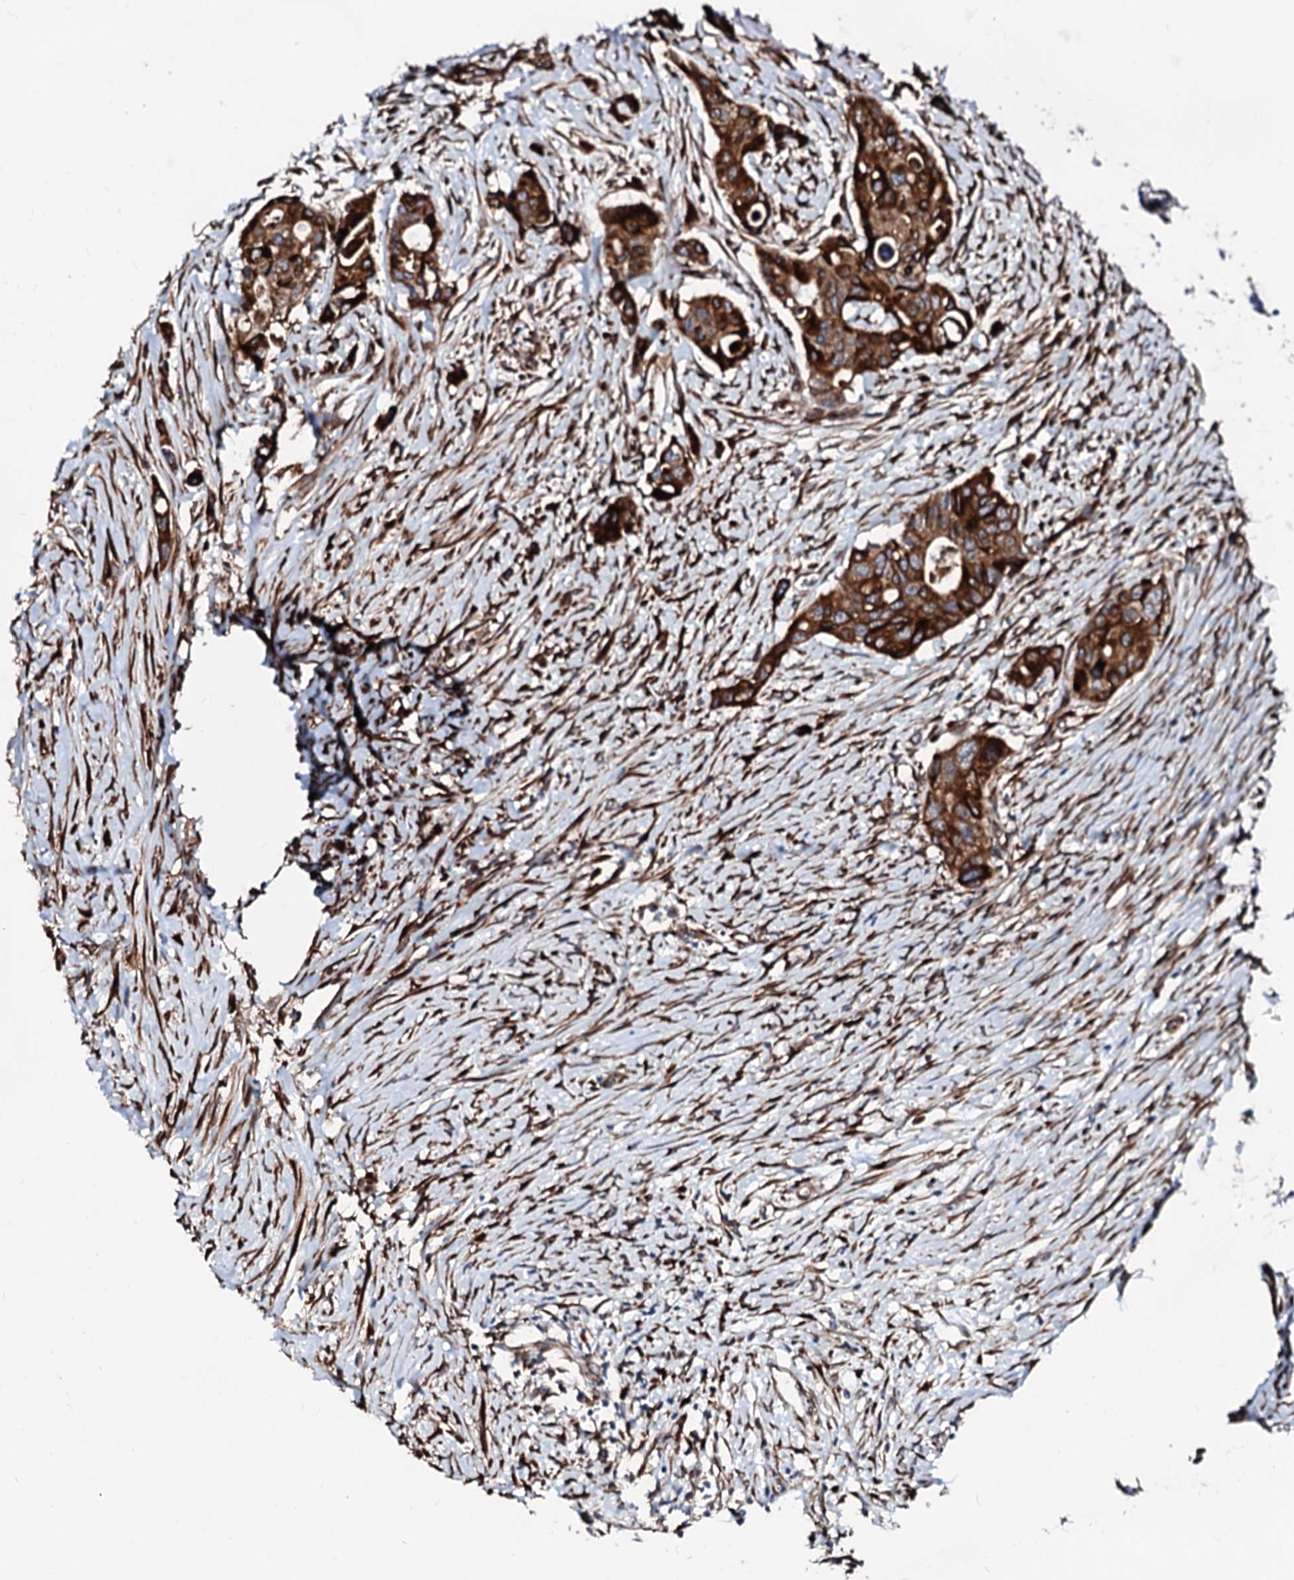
{"staining": {"intensity": "strong", "quantity": ">75%", "location": "cytoplasmic/membranous"}, "tissue": "colorectal cancer", "cell_type": "Tumor cells", "image_type": "cancer", "snomed": [{"axis": "morphology", "description": "Adenocarcinoma, NOS"}, {"axis": "topography", "description": "Colon"}], "caption": "IHC staining of adenocarcinoma (colorectal), which demonstrates high levels of strong cytoplasmic/membranous positivity in approximately >75% of tumor cells indicating strong cytoplasmic/membranous protein positivity. The staining was performed using DAB (3,3'-diaminobenzidine) (brown) for protein detection and nuclei were counterstained in hematoxylin (blue).", "gene": "TMCO3", "patient": {"sex": "male", "age": 77}}